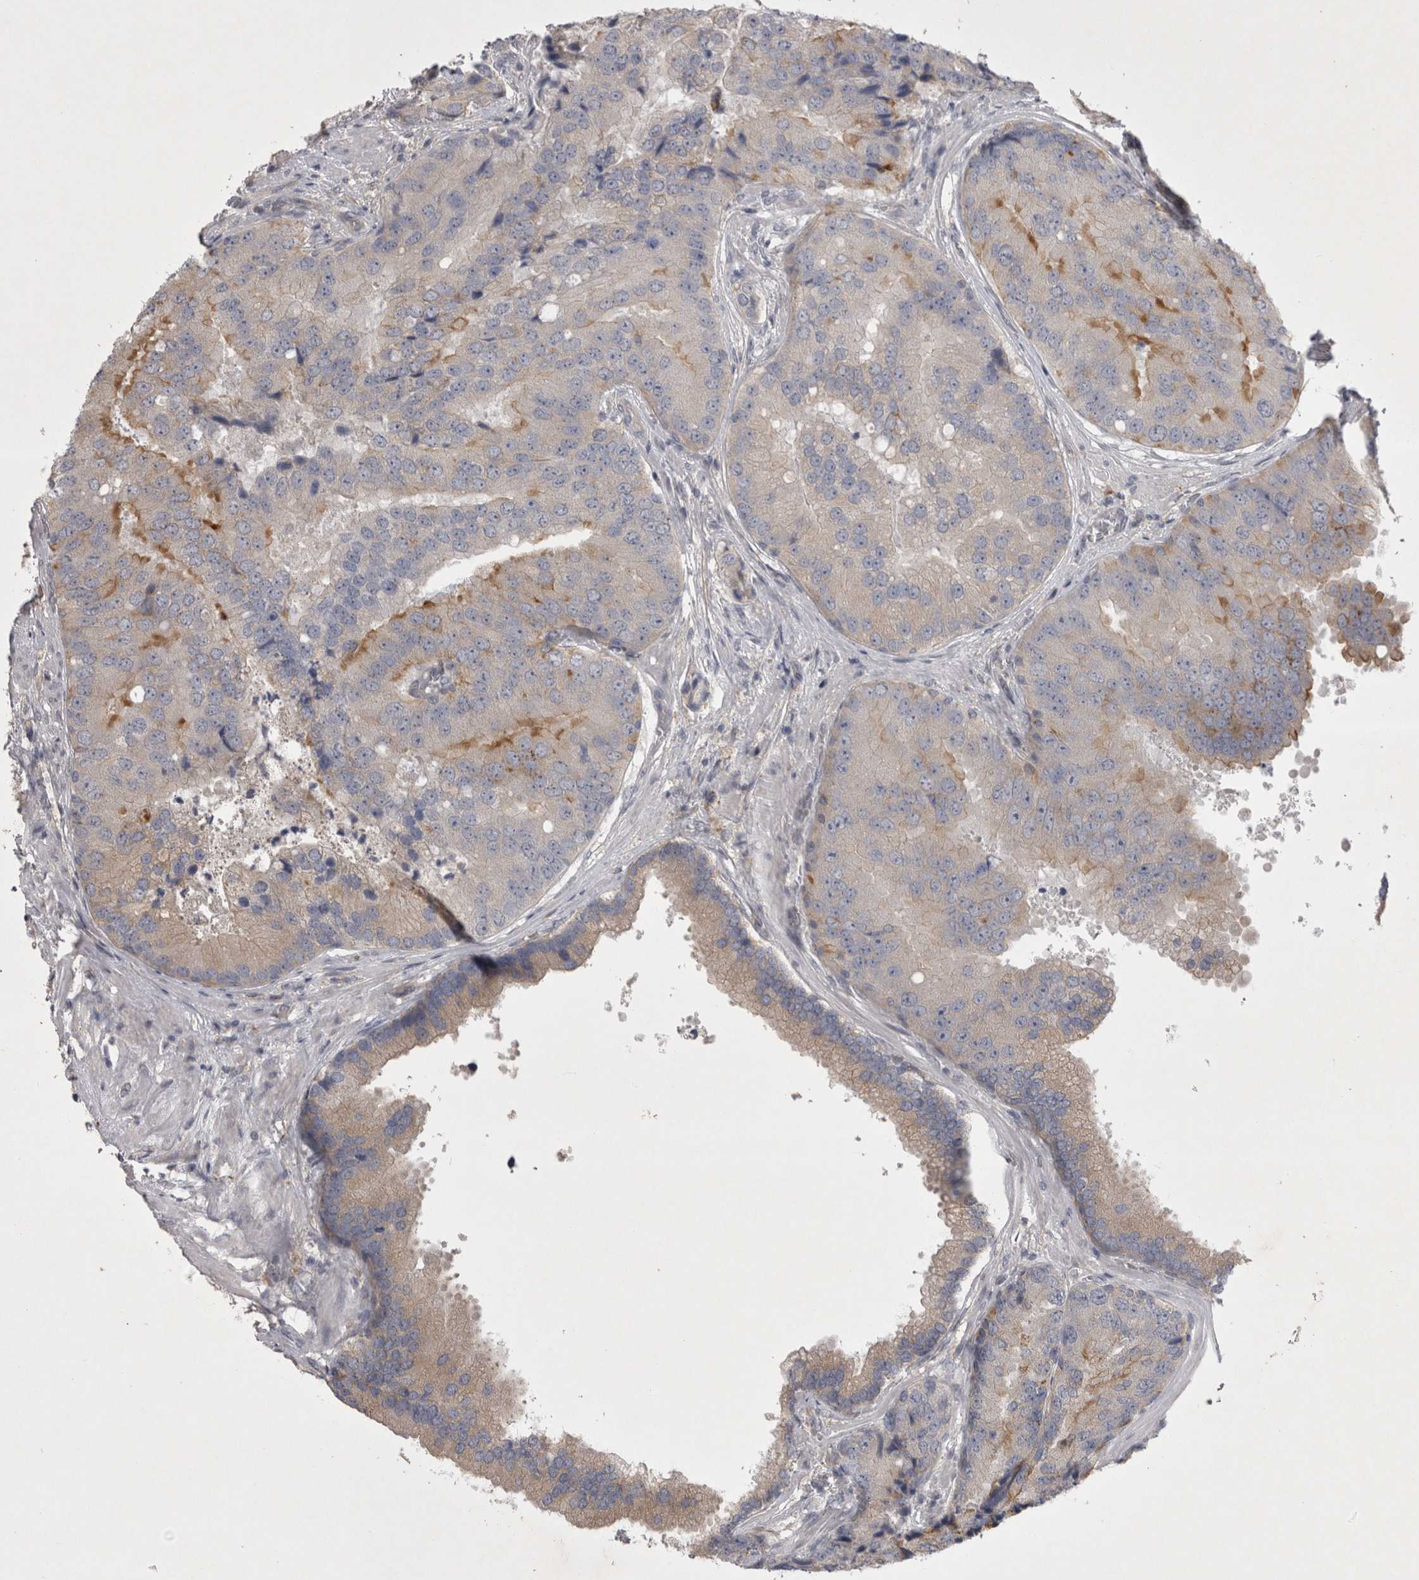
{"staining": {"intensity": "negative", "quantity": "none", "location": "none"}, "tissue": "prostate cancer", "cell_type": "Tumor cells", "image_type": "cancer", "snomed": [{"axis": "morphology", "description": "Adenocarcinoma, High grade"}, {"axis": "topography", "description": "Prostate"}], "caption": "There is no significant positivity in tumor cells of prostate cancer (adenocarcinoma (high-grade)). (IHC, brightfield microscopy, high magnification).", "gene": "CTBS", "patient": {"sex": "male", "age": 70}}